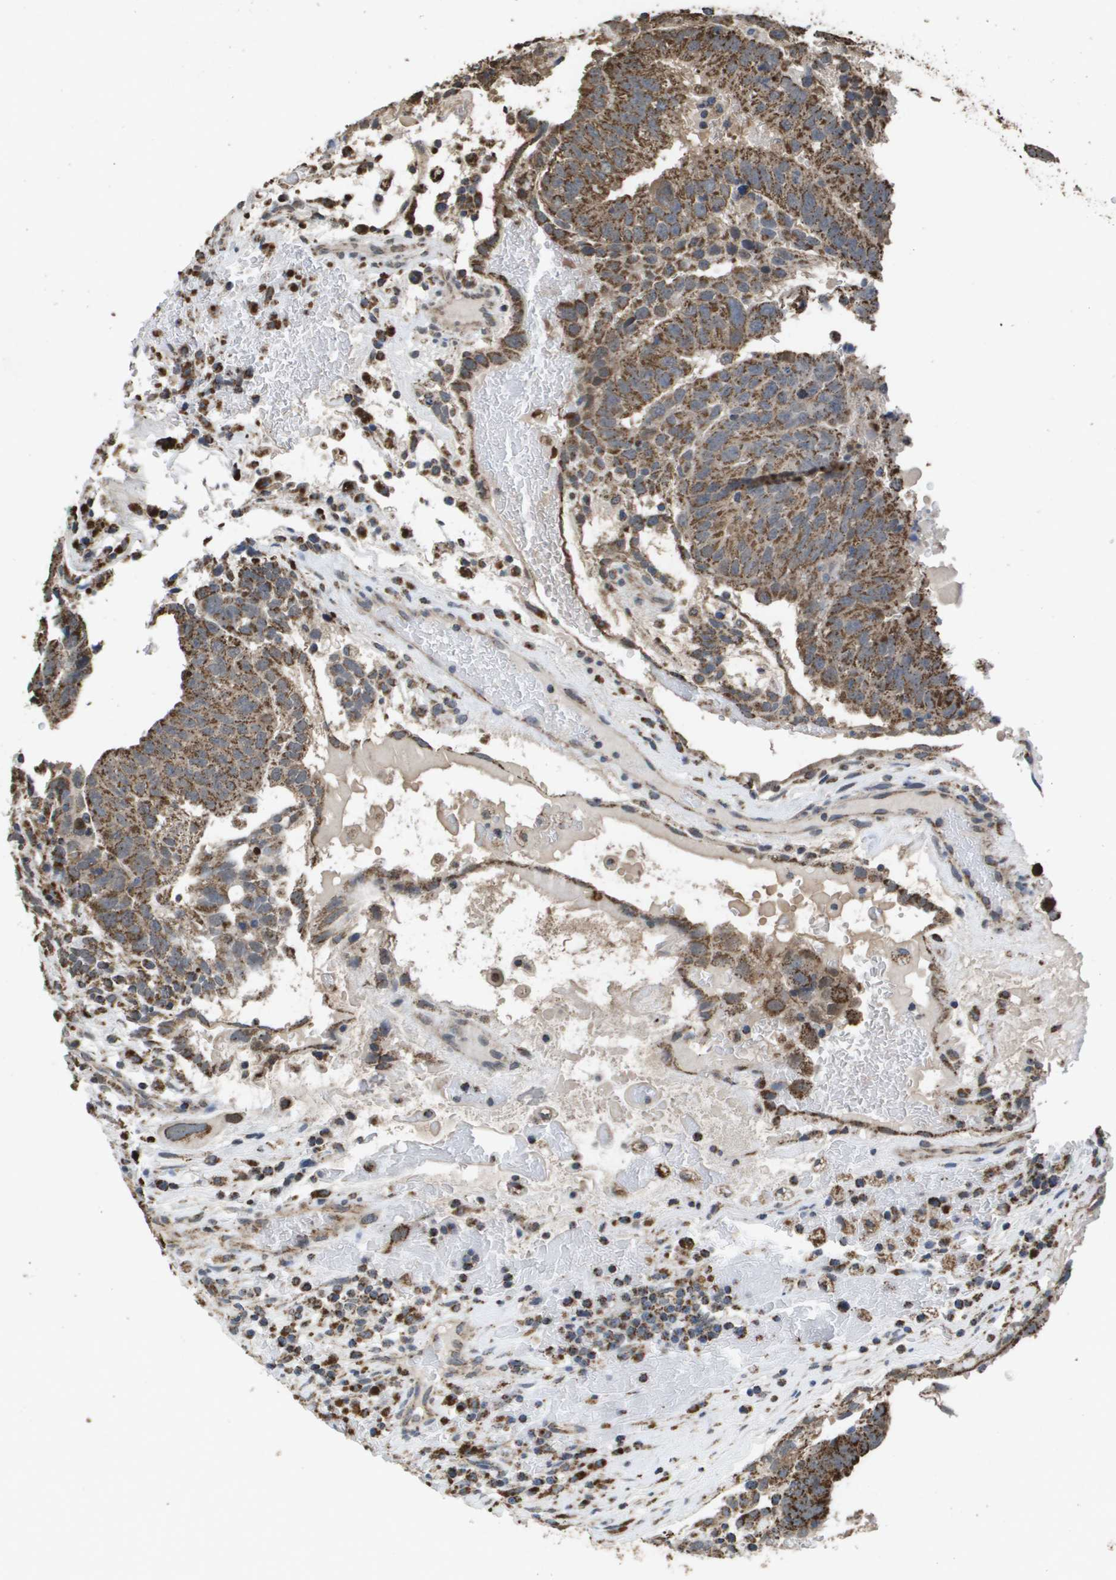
{"staining": {"intensity": "moderate", "quantity": ">75%", "location": "cytoplasmic/membranous"}, "tissue": "testis cancer", "cell_type": "Tumor cells", "image_type": "cancer", "snomed": [{"axis": "morphology", "description": "Seminoma, NOS"}, {"axis": "morphology", "description": "Carcinoma, Embryonal, NOS"}, {"axis": "topography", "description": "Testis"}], "caption": "Seminoma (testis) stained for a protein reveals moderate cytoplasmic/membranous positivity in tumor cells. Nuclei are stained in blue.", "gene": "HSPE1", "patient": {"sex": "male", "age": 52}}